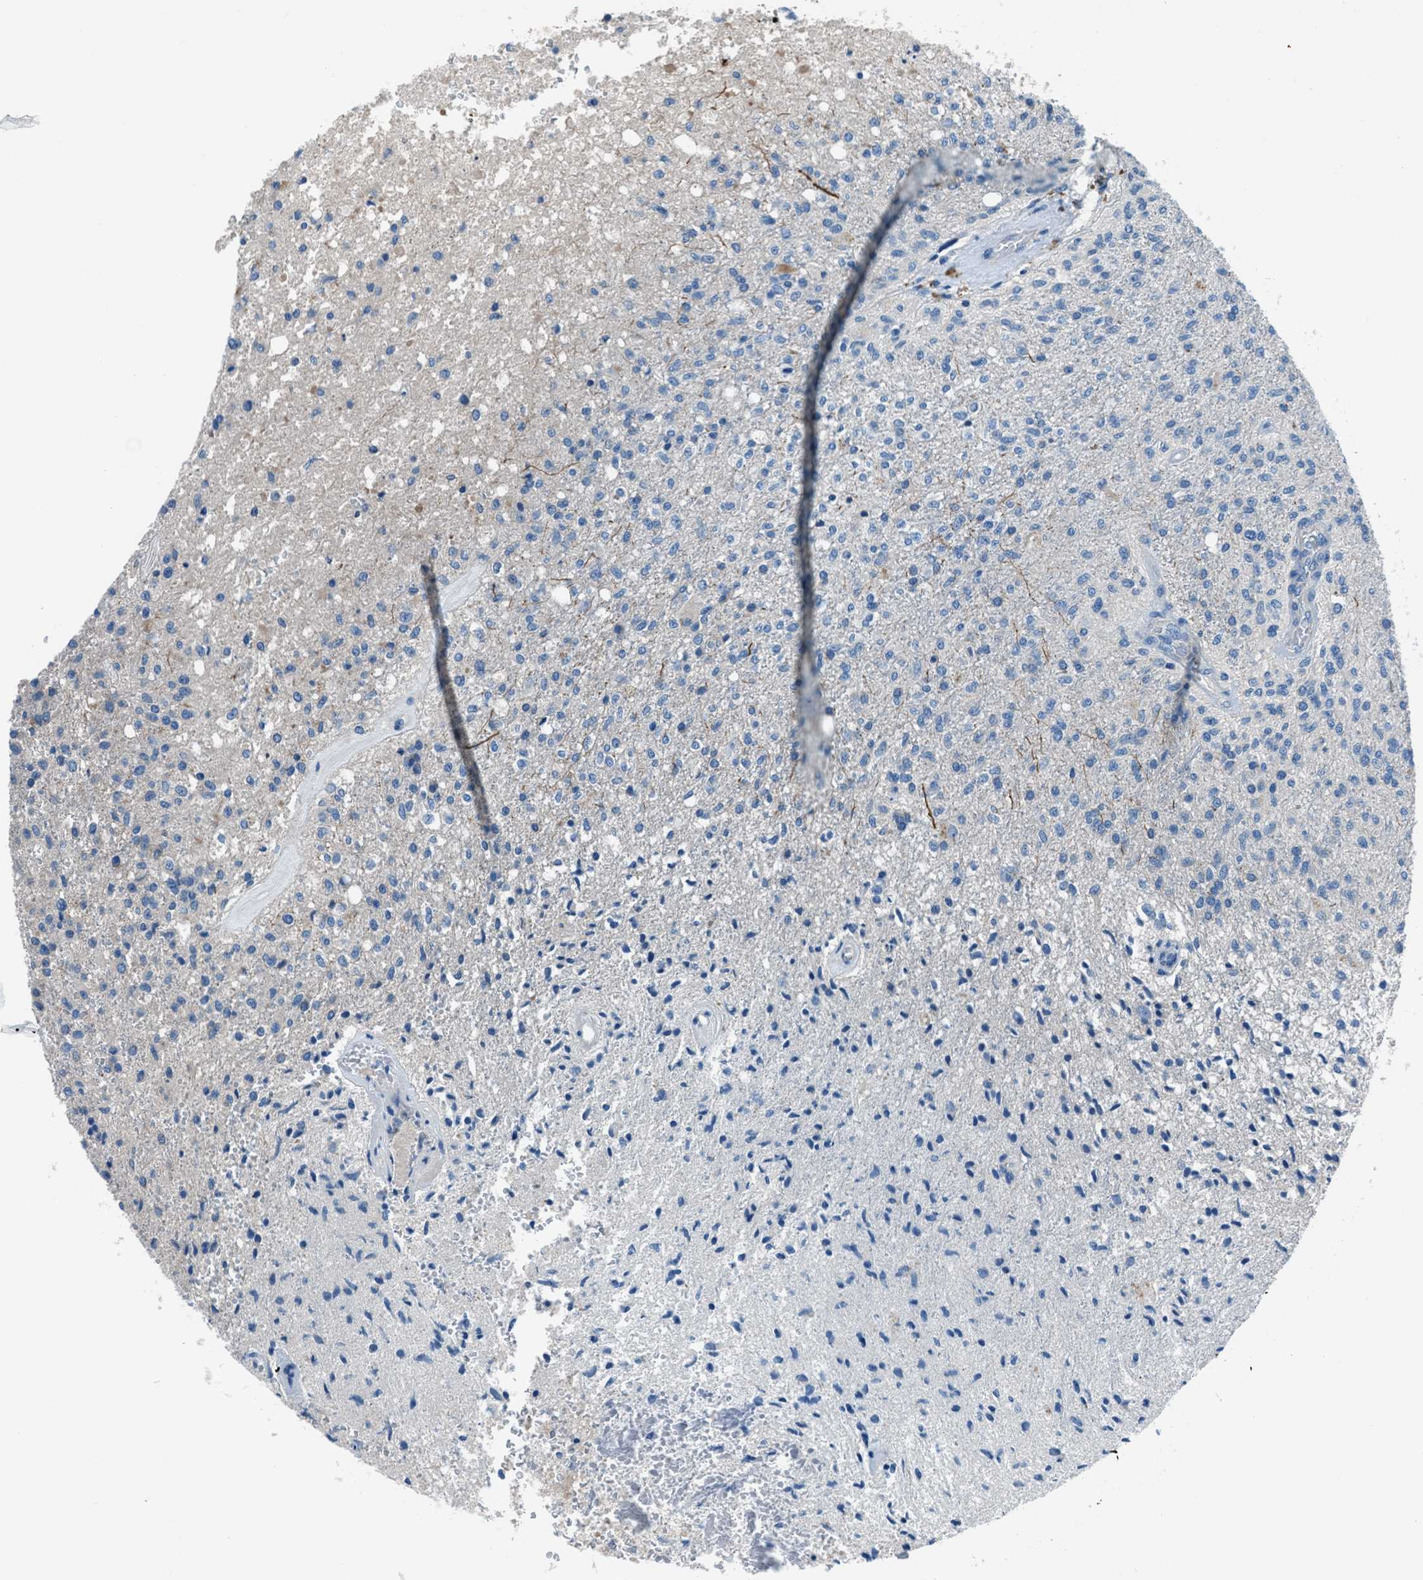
{"staining": {"intensity": "negative", "quantity": "none", "location": "none"}, "tissue": "glioma", "cell_type": "Tumor cells", "image_type": "cancer", "snomed": [{"axis": "morphology", "description": "Normal tissue, NOS"}, {"axis": "morphology", "description": "Glioma, malignant, High grade"}, {"axis": "topography", "description": "Cerebral cortex"}], "caption": "This is an IHC photomicrograph of human glioma. There is no positivity in tumor cells.", "gene": "SLC38A6", "patient": {"sex": "male", "age": 77}}